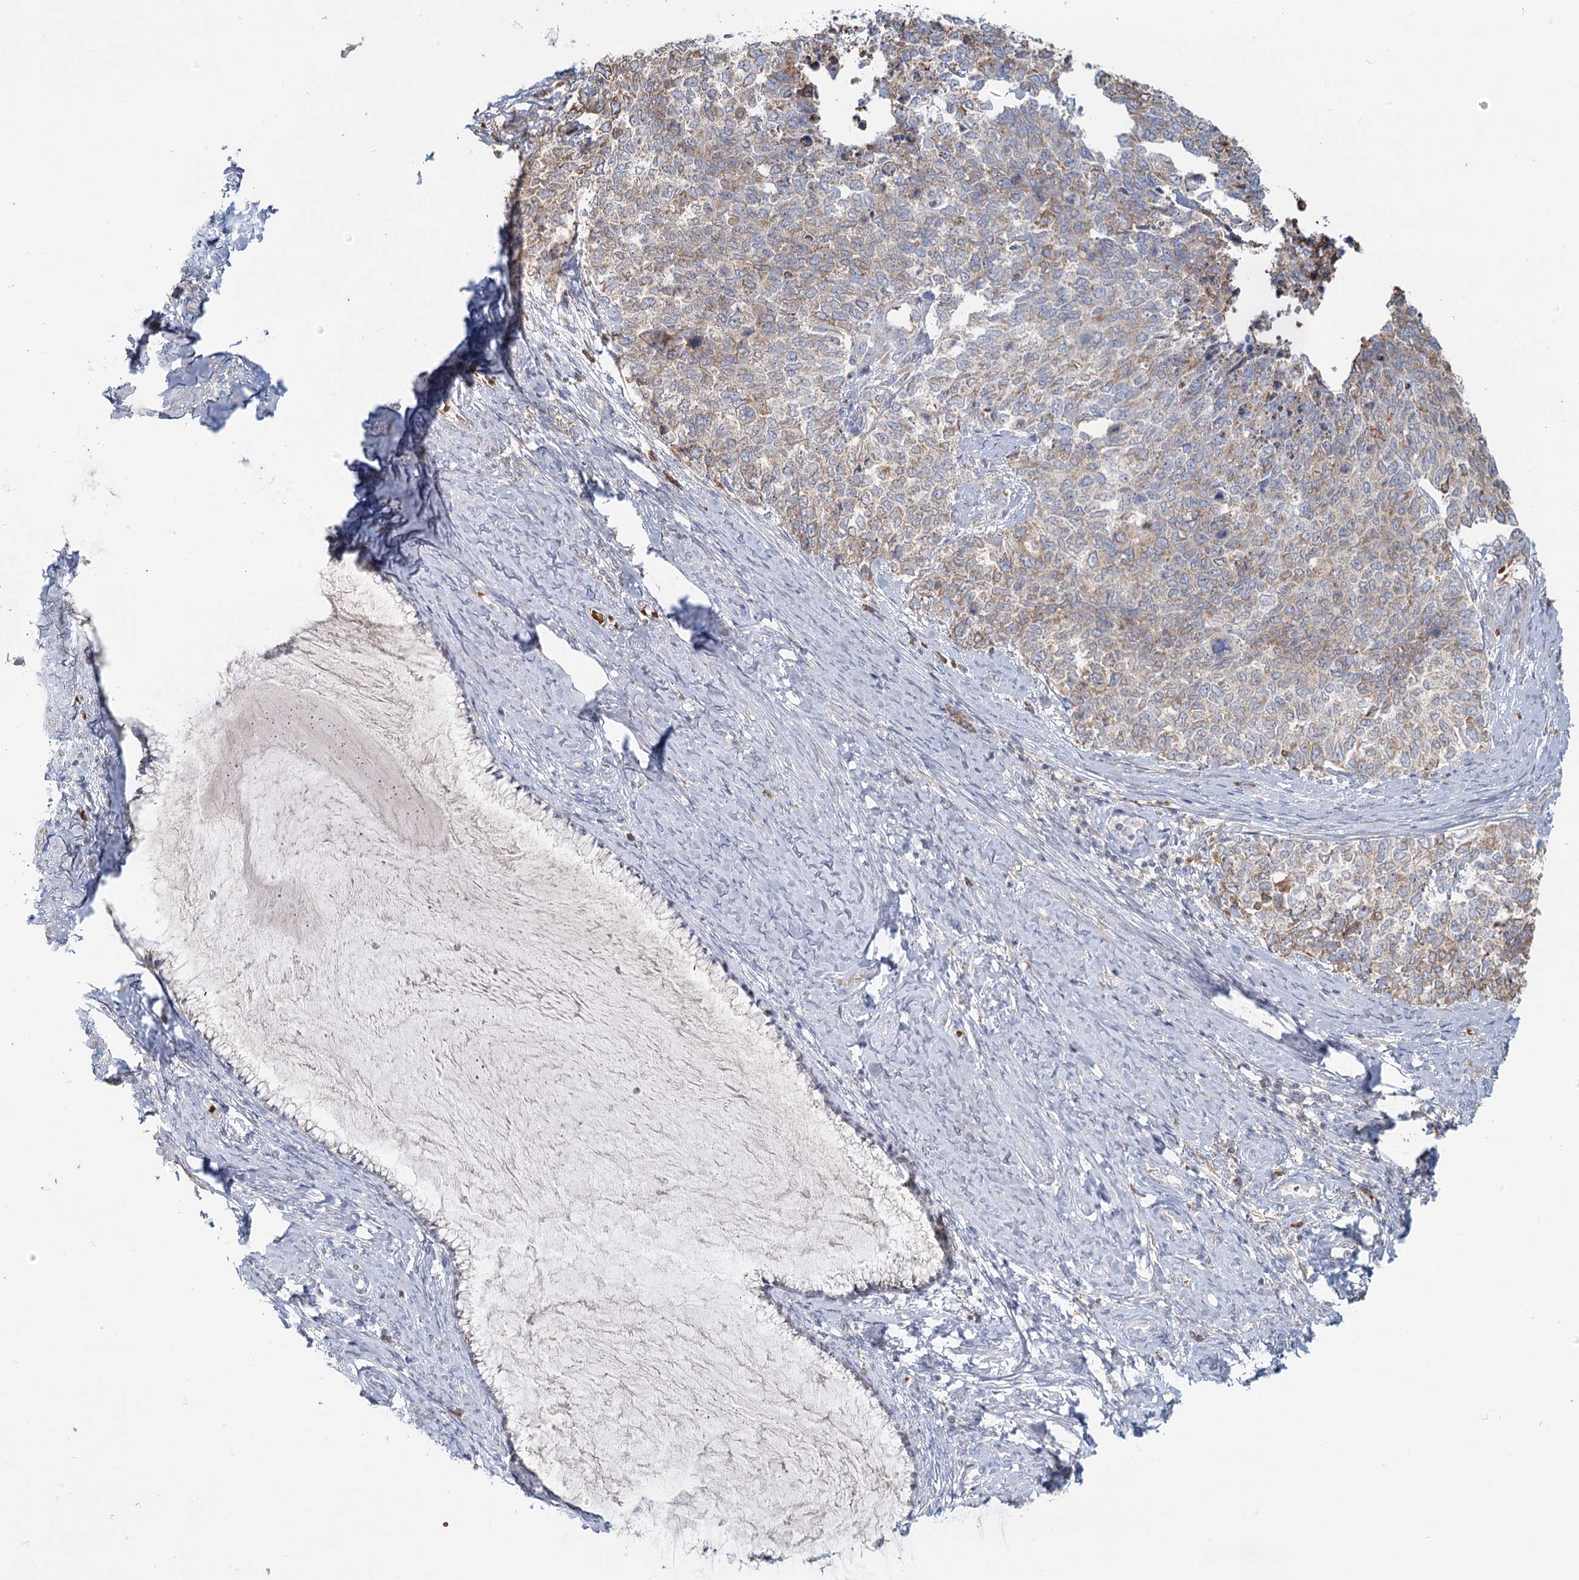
{"staining": {"intensity": "weak", "quantity": "25%-75%", "location": "cytoplasmic/membranous"}, "tissue": "cervical cancer", "cell_type": "Tumor cells", "image_type": "cancer", "snomed": [{"axis": "morphology", "description": "Squamous cell carcinoma, NOS"}, {"axis": "topography", "description": "Cervix"}], "caption": "Protein analysis of squamous cell carcinoma (cervical) tissue demonstrates weak cytoplasmic/membranous expression in about 25%-75% of tumor cells.", "gene": "ANKRD16", "patient": {"sex": "female", "age": 63}}